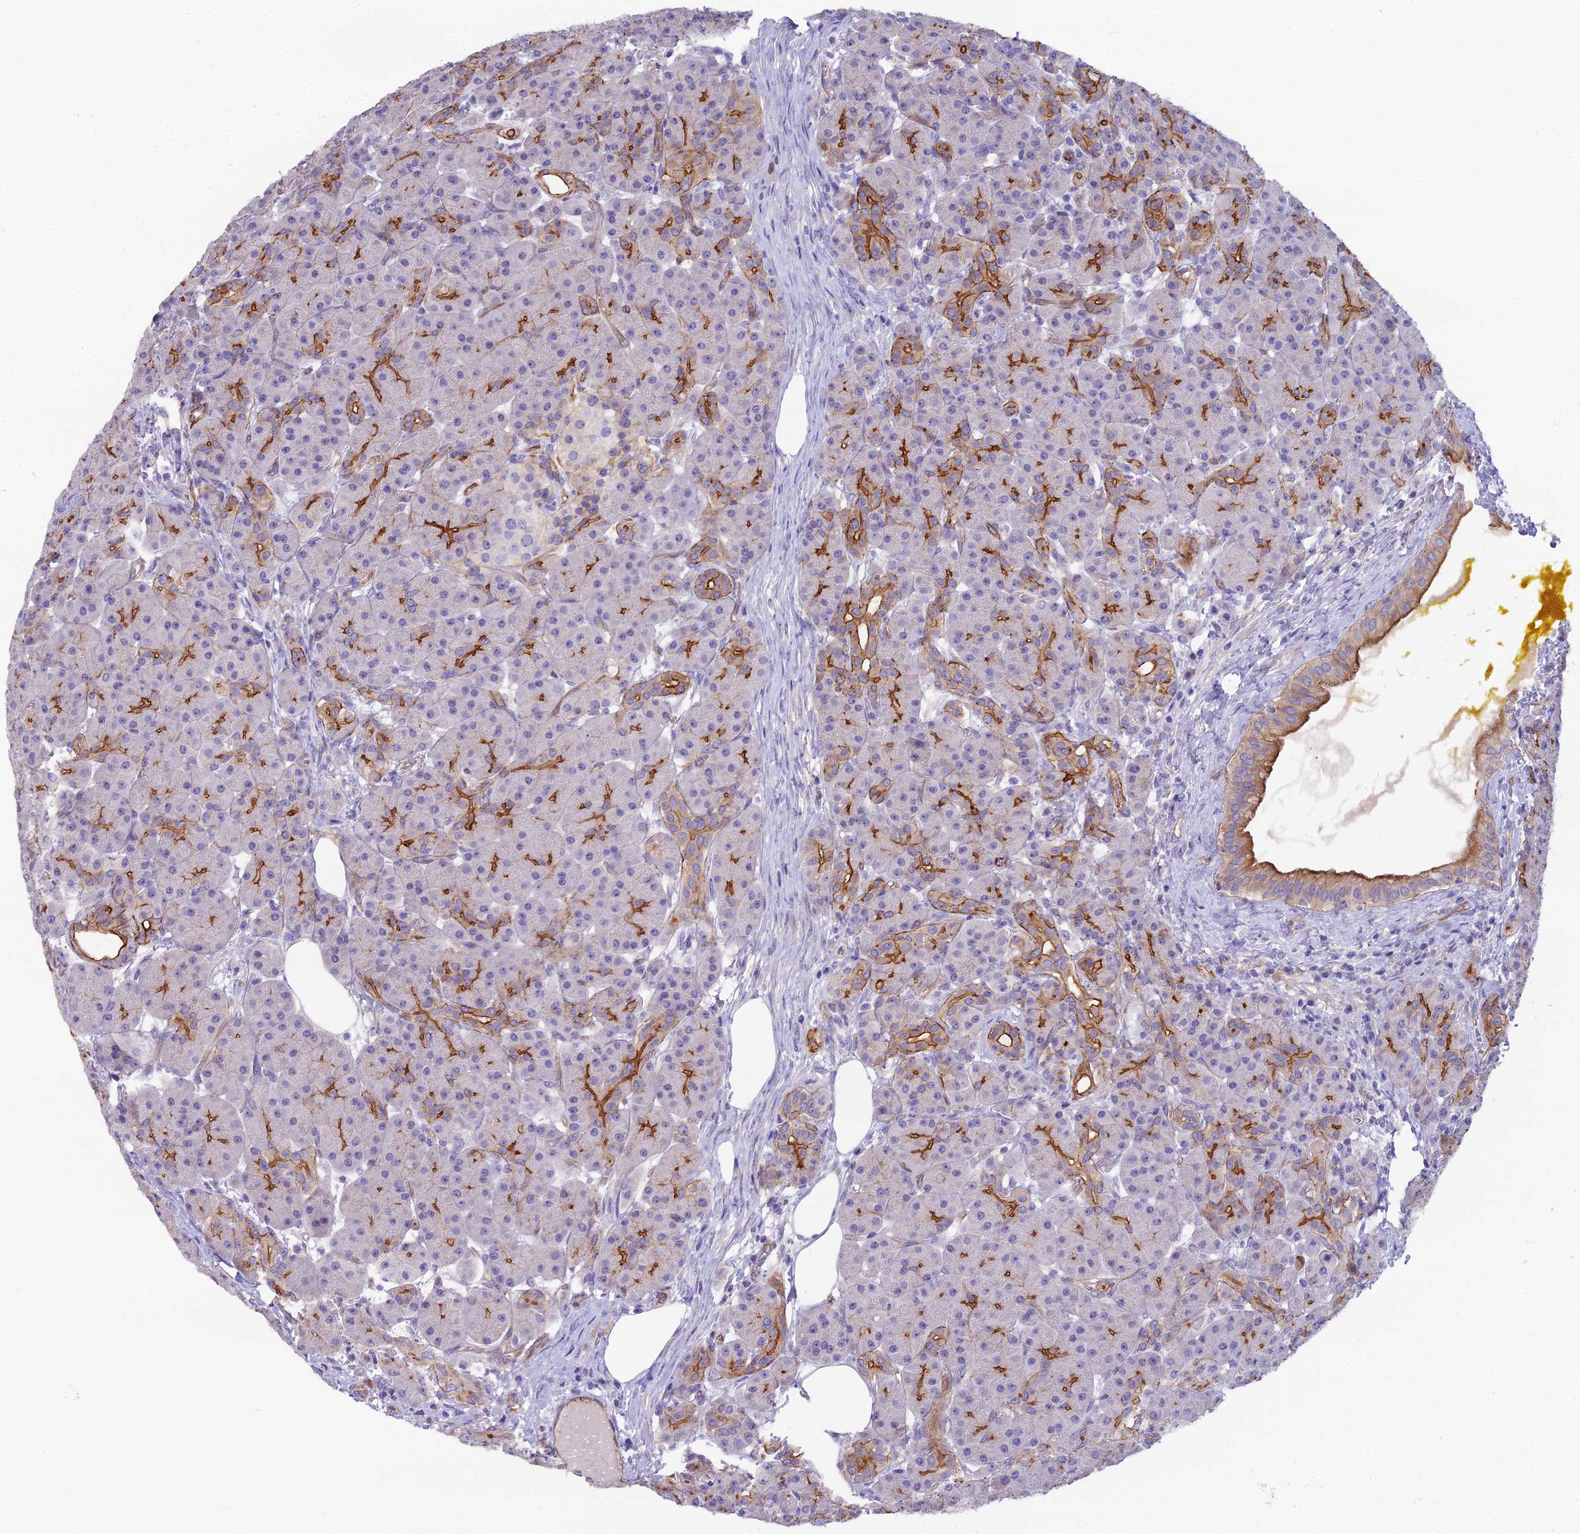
{"staining": {"intensity": "moderate", "quantity": "25%-75%", "location": "cytoplasmic/membranous"}, "tissue": "pancreas", "cell_type": "Exocrine glandular cells", "image_type": "normal", "snomed": [{"axis": "morphology", "description": "Normal tissue, NOS"}, {"axis": "topography", "description": "Pancreas"}], "caption": "IHC (DAB (3,3'-diaminobenzidine)) staining of normal human pancreas displays moderate cytoplasmic/membranous protein positivity in about 25%-75% of exocrine glandular cells.", "gene": "CFAP47", "patient": {"sex": "male", "age": 63}}